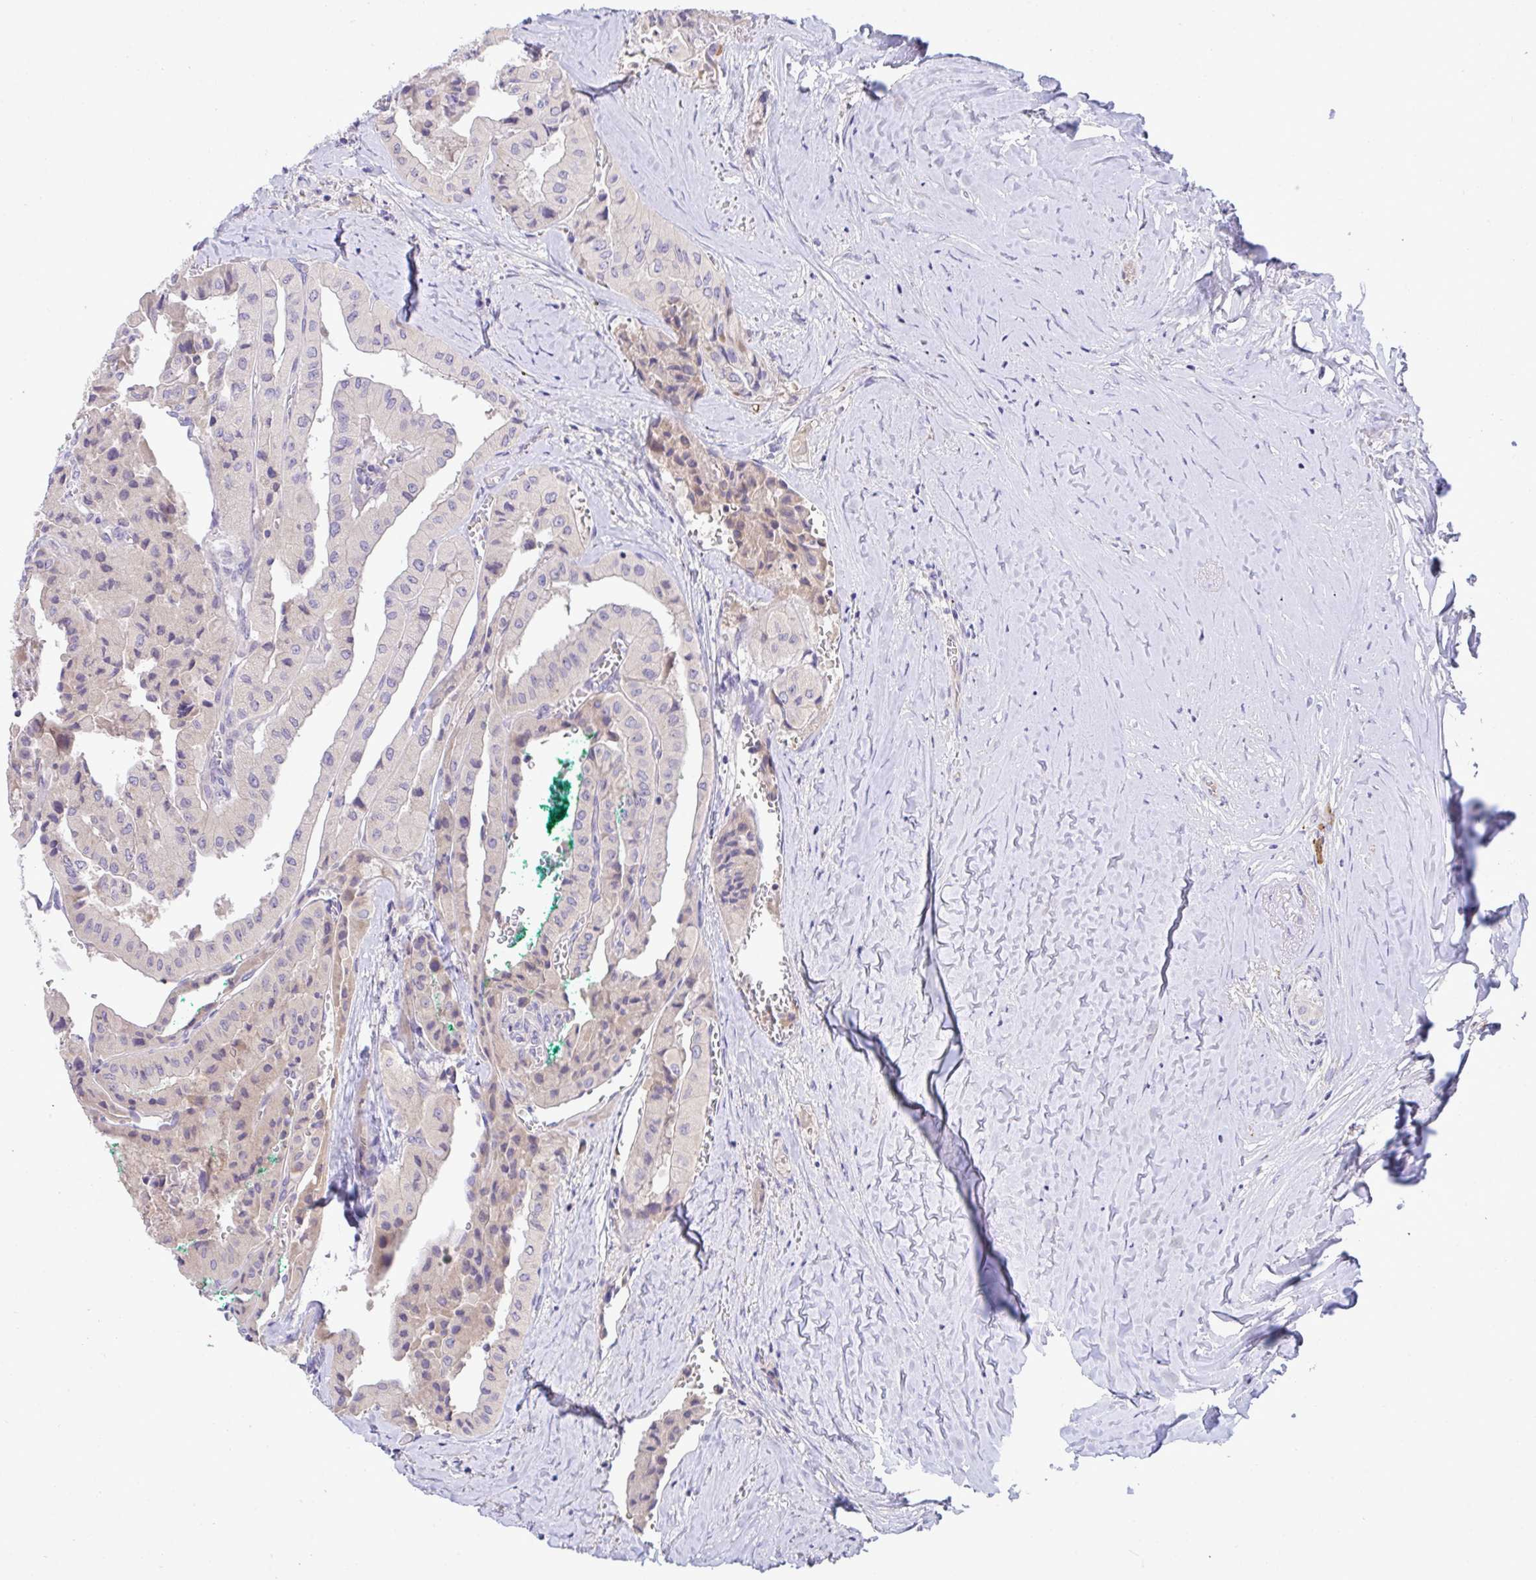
{"staining": {"intensity": "negative", "quantity": "none", "location": "none"}, "tissue": "thyroid cancer", "cell_type": "Tumor cells", "image_type": "cancer", "snomed": [{"axis": "morphology", "description": "Normal tissue, NOS"}, {"axis": "morphology", "description": "Papillary adenocarcinoma, NOS"}, {"axis": "topography", "description": "Thyroid gland"}], "caption": "IHC of thyroid papillary adenocarcinoma reveals no positivity in tumor cells.", "gene": "ZNF581", "patient": {"sex": "female", "age": 59}}